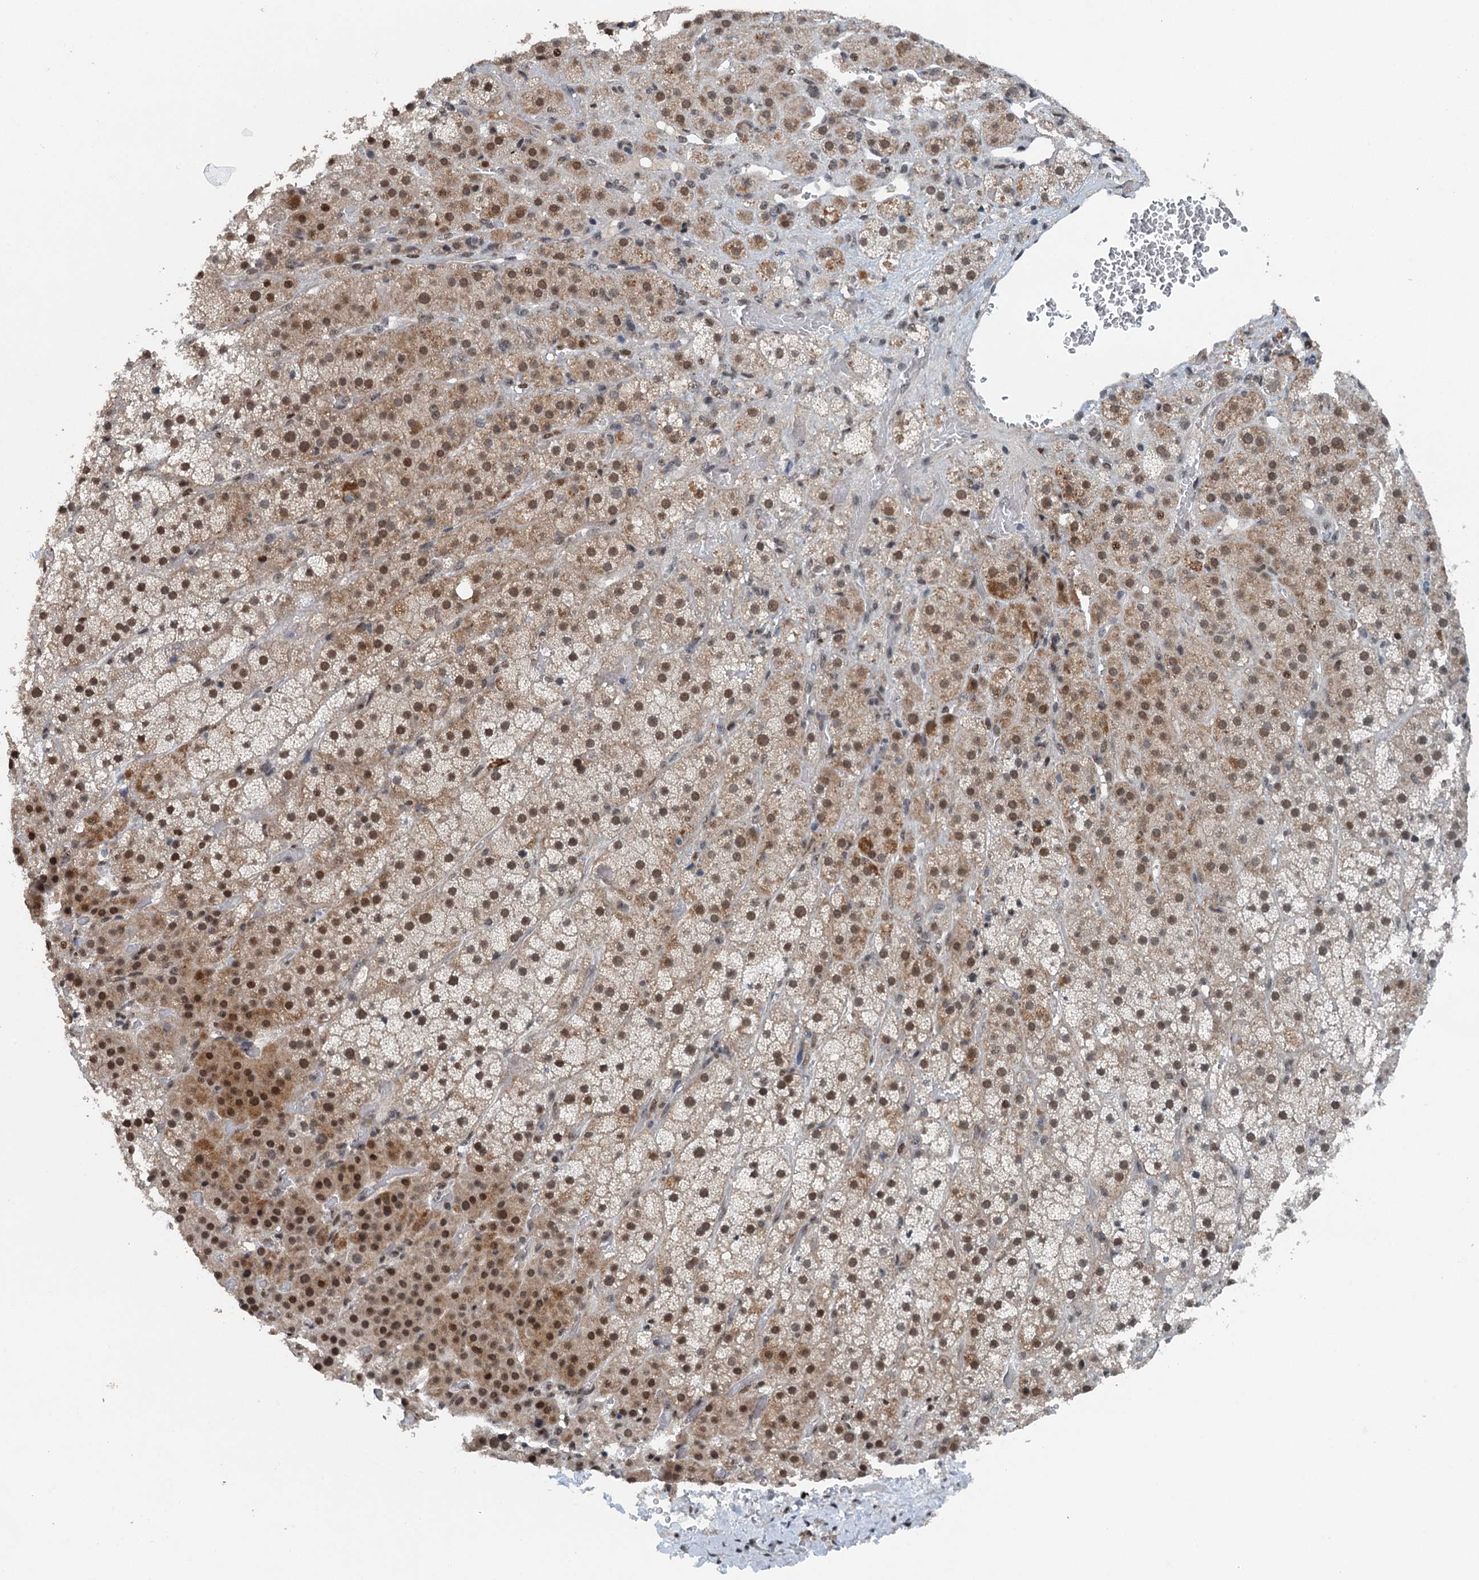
{"staining": {"intensity": "strong", "quantity": ">75%", "location": "cytoplasmic/membranous,nuclear"}, "tissue": "adrenal gland", "cell_type": "Glandular cells", "image_type": "normal", "snomed": [{"axis": "morphology", "description": "Normal tissue, NOS"}, {"axis": "topography", "description": "Adrenal gland"}], "caption": "Immunohistochemistry of unremarkable human adrenal gland shows high levels of strong cytoplasmic/membranous,nuclear expression in approximately >75% of glandular cells.", "gene": "MTA3", "patient": {"sex": "male", "age": 57}}